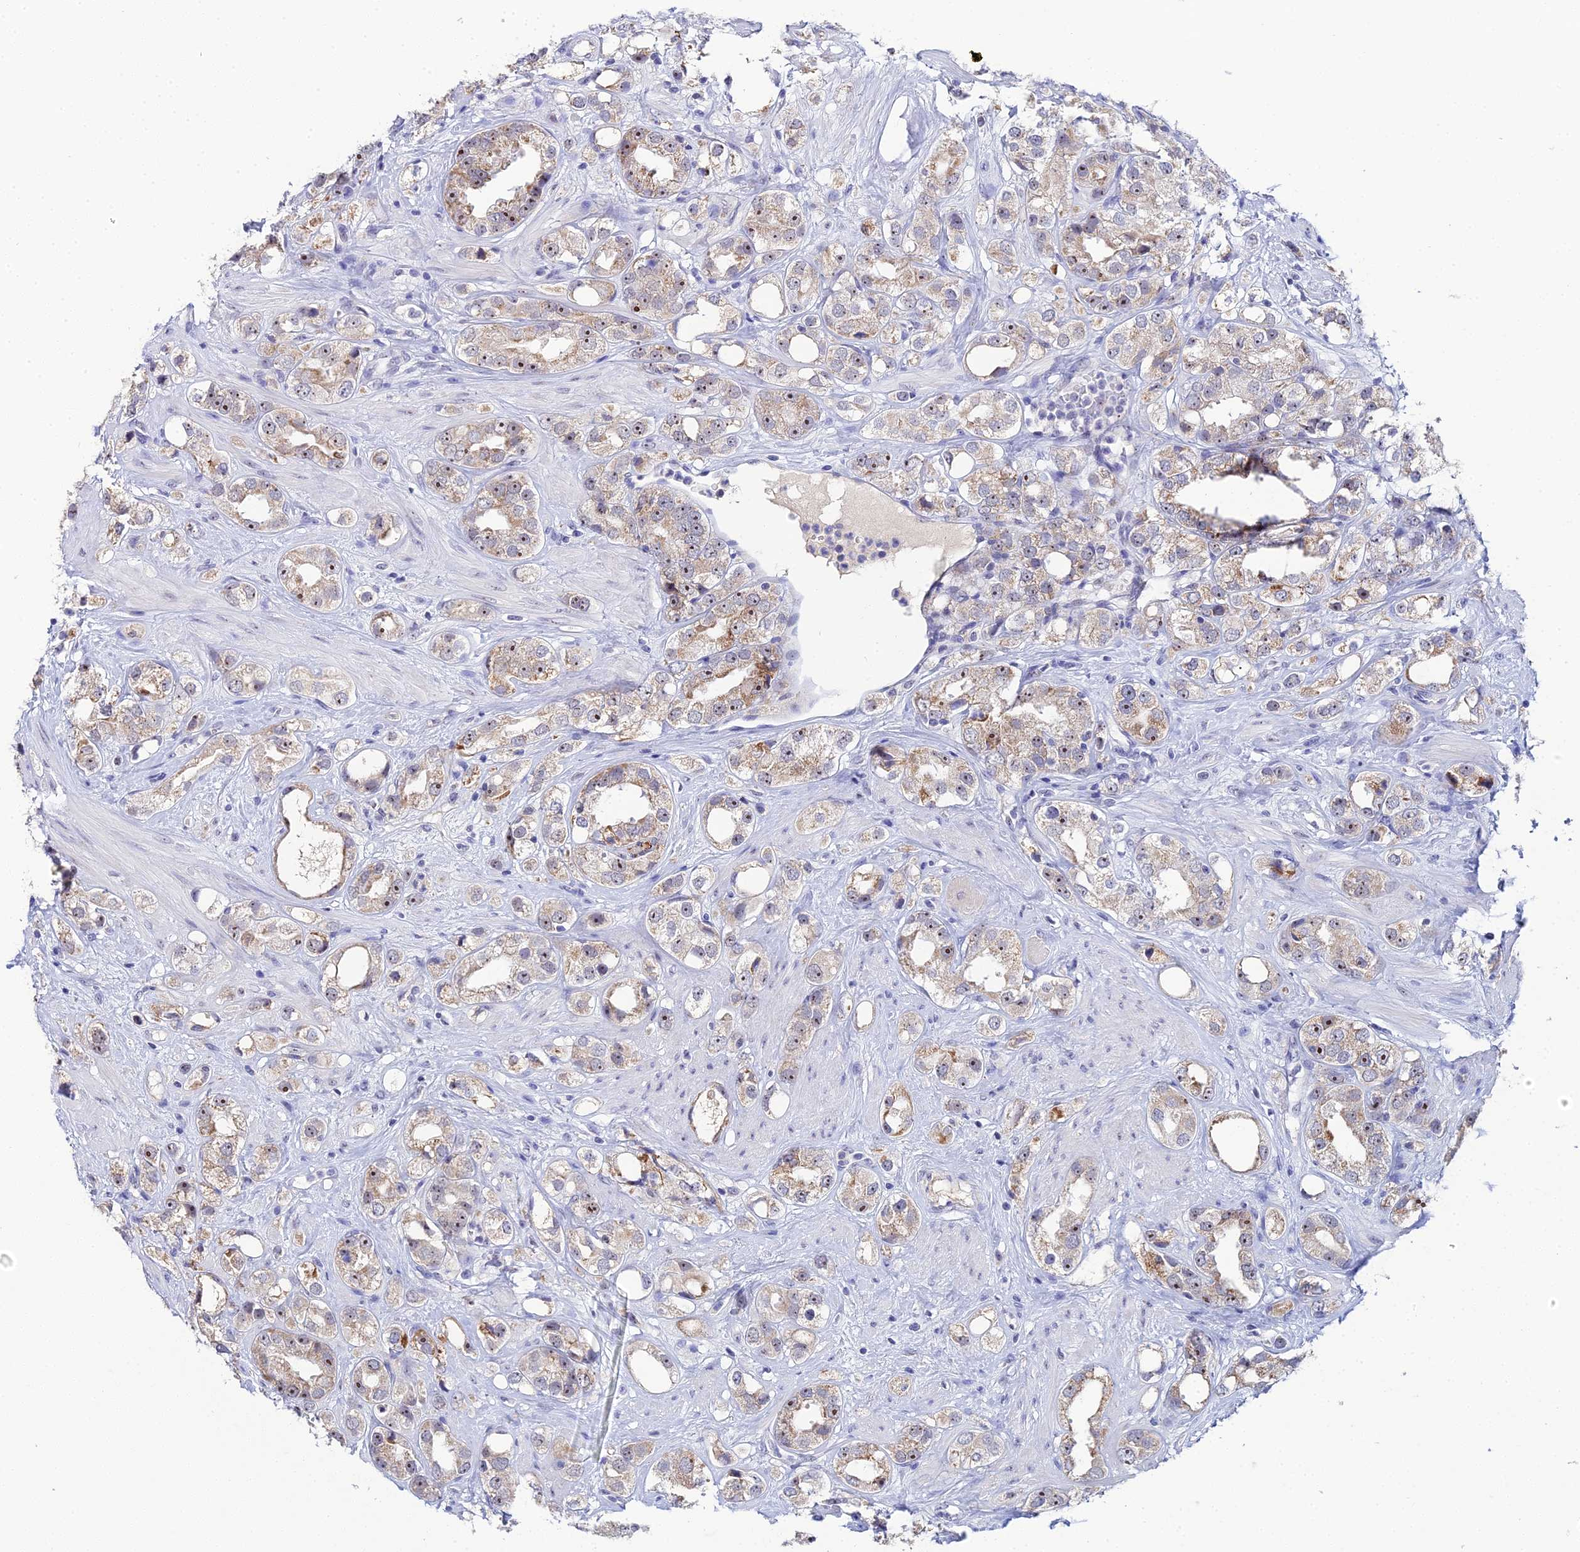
{"staining": {"intensity": "moderate", "quantity": "25%-75%", "location": "cytoplasmic/membranous,nuclear"}, "tissue": "prostate cancer", "cell_type": "Tumor cells", "image_type": "cancer", "snomed": [{"axis": "morphology", "description": "Adenocarcinoma, NOS"}, {"axis": "topography", "description": "Prostate"}], "caption": "Adenocarcinoma (prostate) stained with a protein marker displays moderate staining in tumor cells.", "gene": "PLPP4", "patient": {"sex": "male", "age": 79}}